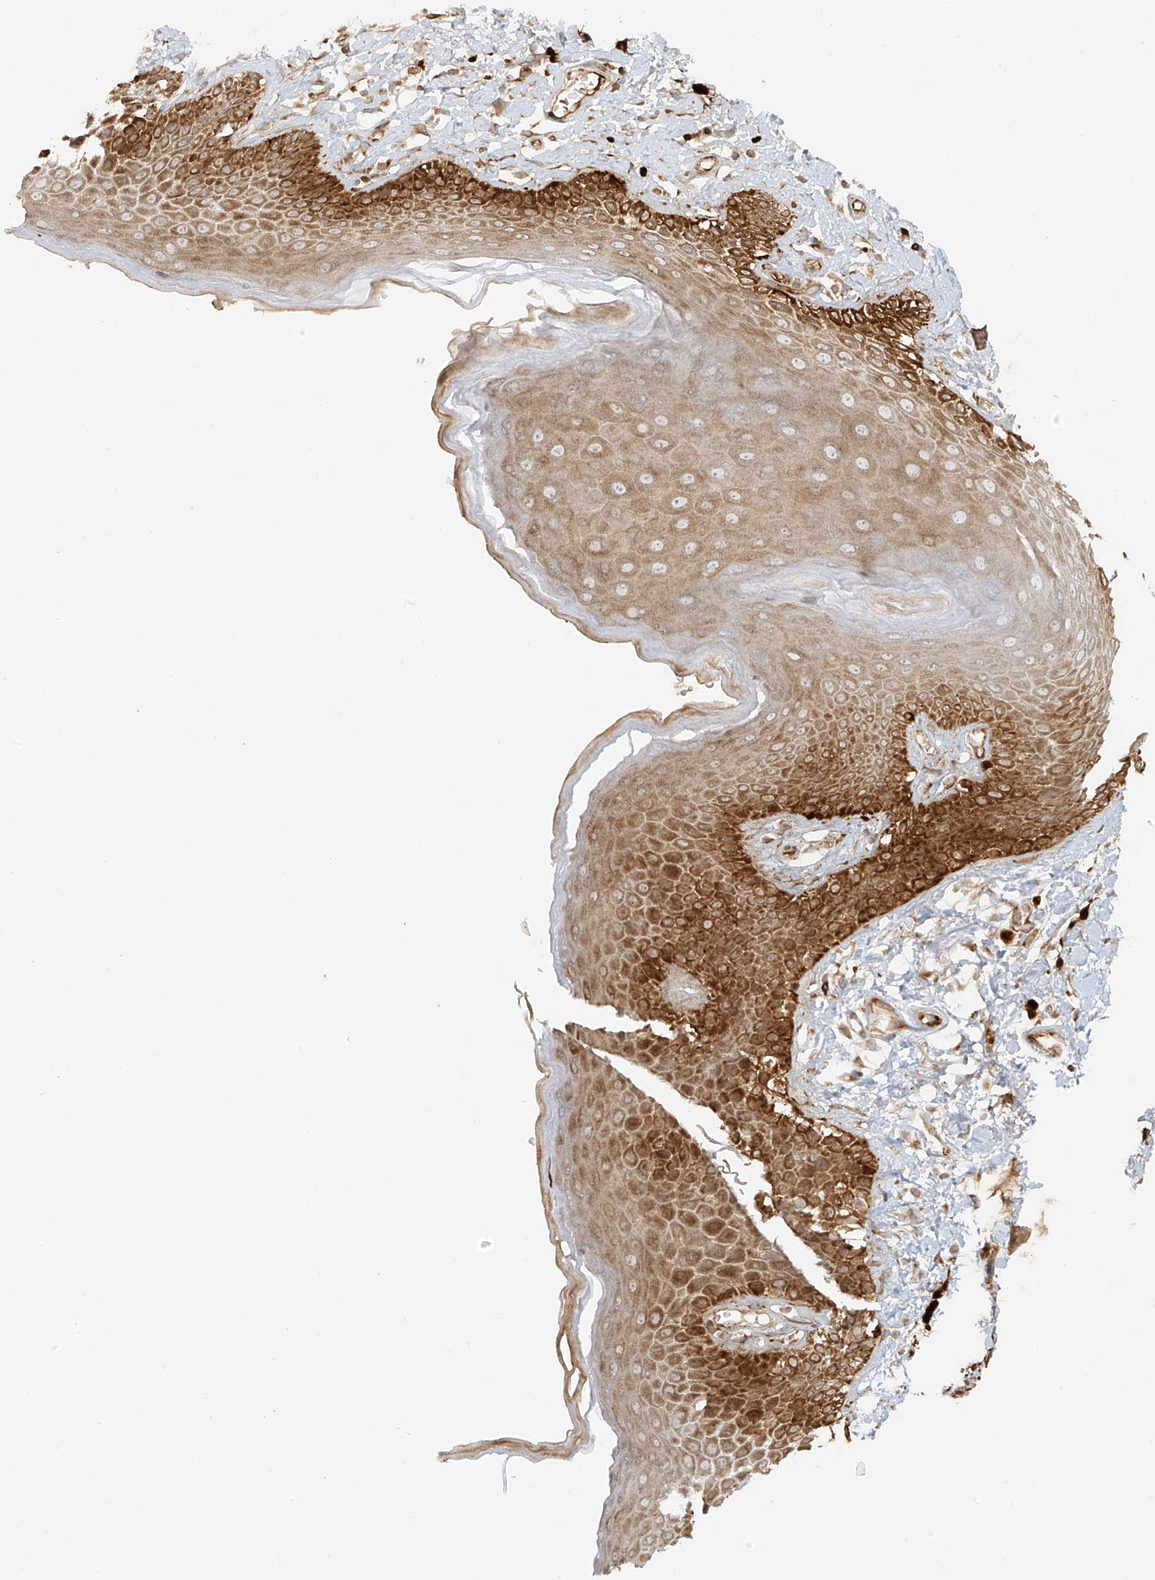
{"staining": {"intensity": "strong", "quantity": "25%-75%", "location": "cytoplasmic/membranous"}, "tissue": "skin", "cell_type": "Epidermal cells", "image_type": "normal", "snomed": [{"axis": "morphology", "description": "Normal tissue, NOS"}, {"axis": "topography", "description": "Anal"}], "caption": "Immunohistochemical staining of unremarkable skin demonstrates 25%-75% levels of strong cytoplasmic/membranous protein expression in about 25%-75% of epidermal cells. (DAB (3,3'-diaminobenzidine) IHC, brown staining for protein, blue staining for nuclei).", "gene": "MIPEP", "patient": {"sex": "female", "age": 78}}